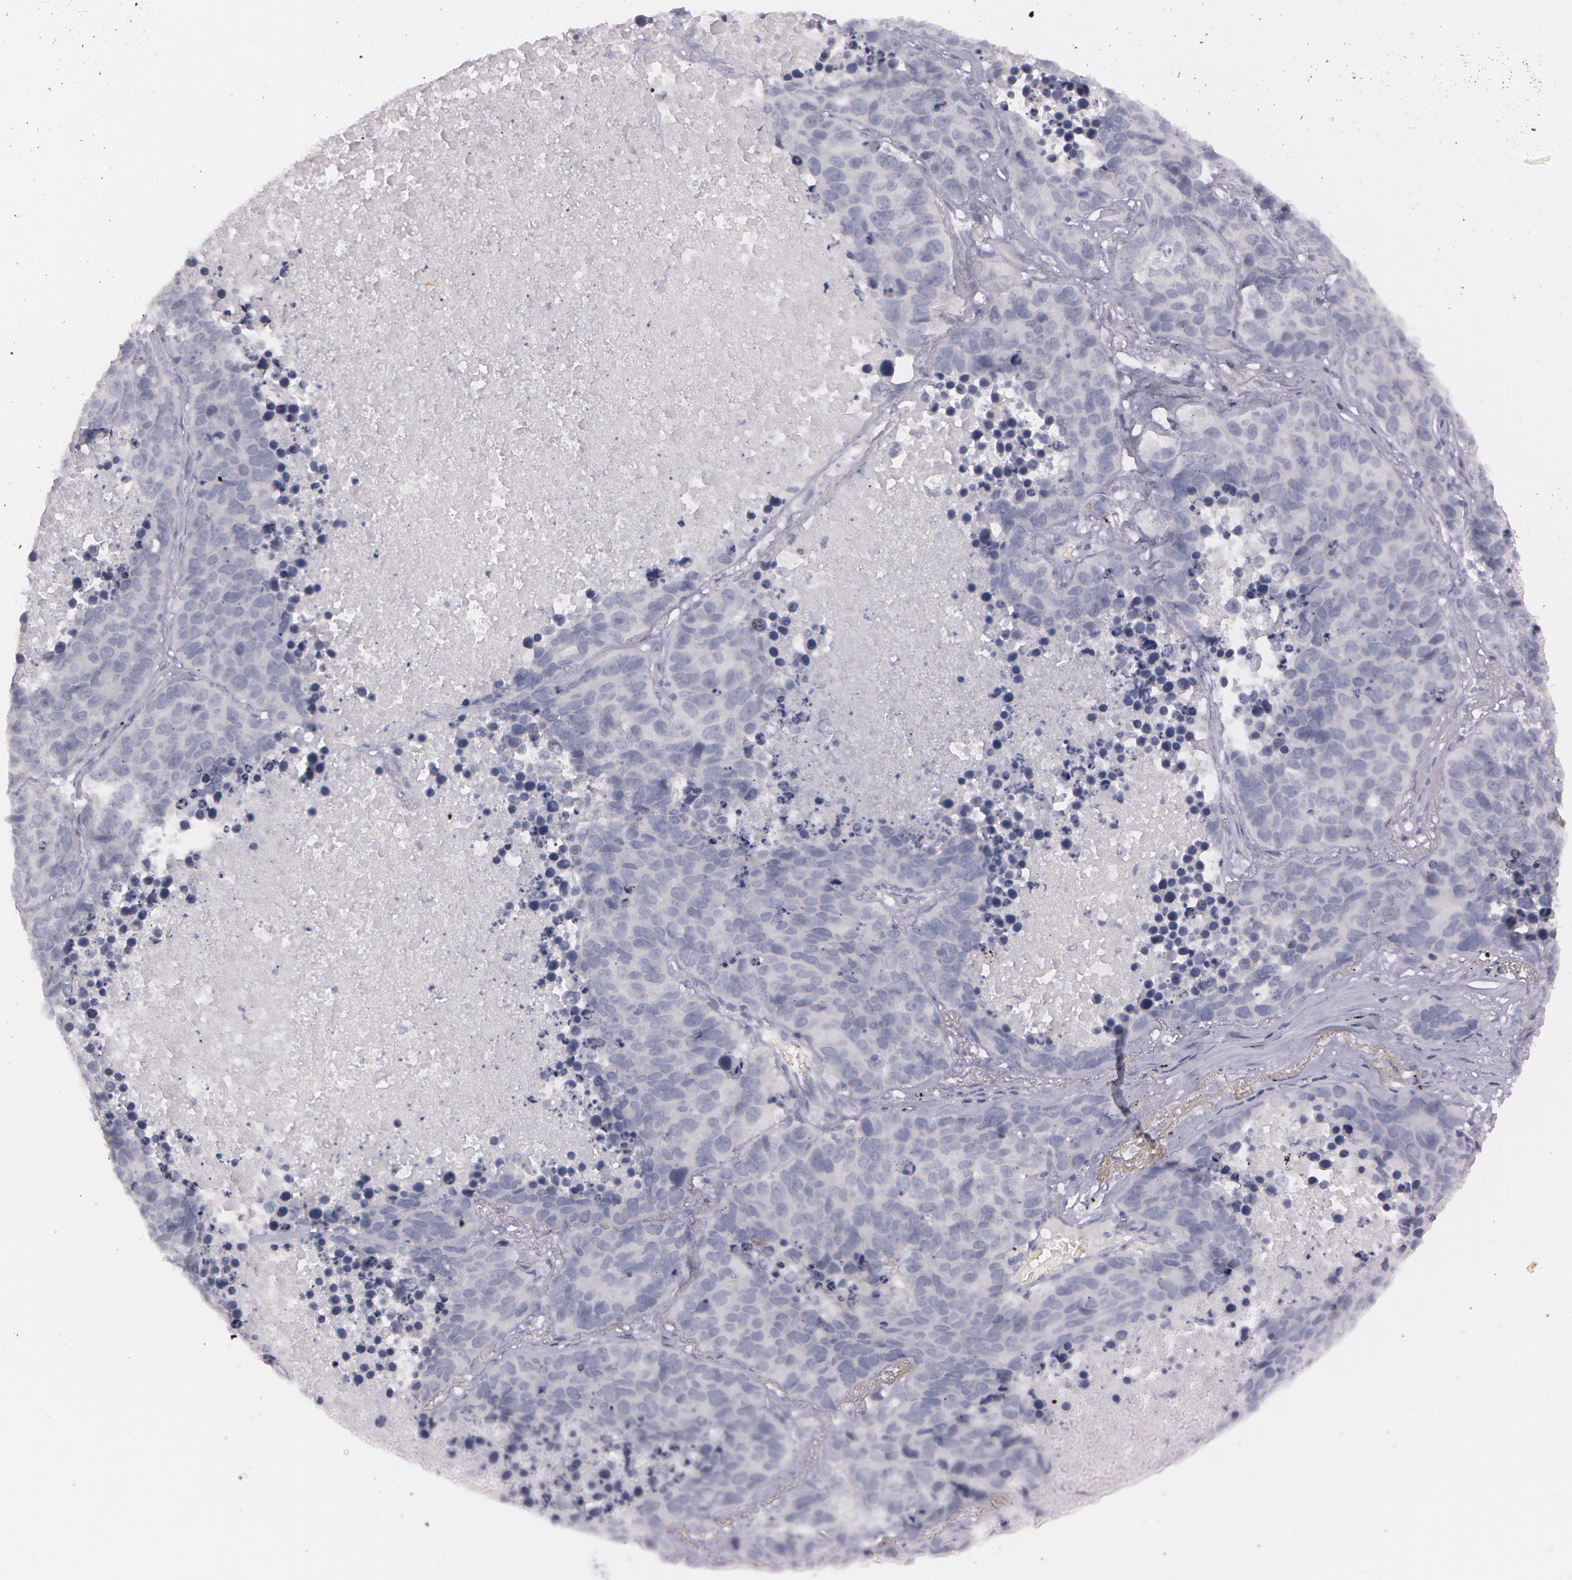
{"staining": {"intensity": "negative", "quantity": "none", "location": "none"}, "tissue": "lung cancer", "cell_type": "Tumor cells", "image_type": "cancer", "snomed": [{"axis": "morphology", "description": "Carcinoid, malignant, NOS"}, {"axis": "topography", "description": "Lung"}], "caption": "High power microscopy histopathology image of an immunohistochemistry (IHC) micrograph of lung cancer, revealing no significant expression in tumor cells. (DAB (3,3'-diaminobenzidine) immunohistochemistry visualized using brightfield microscopy, high magnification).", "gene": "IL1RN", "patient": {"sex": "male", "age": 60}}